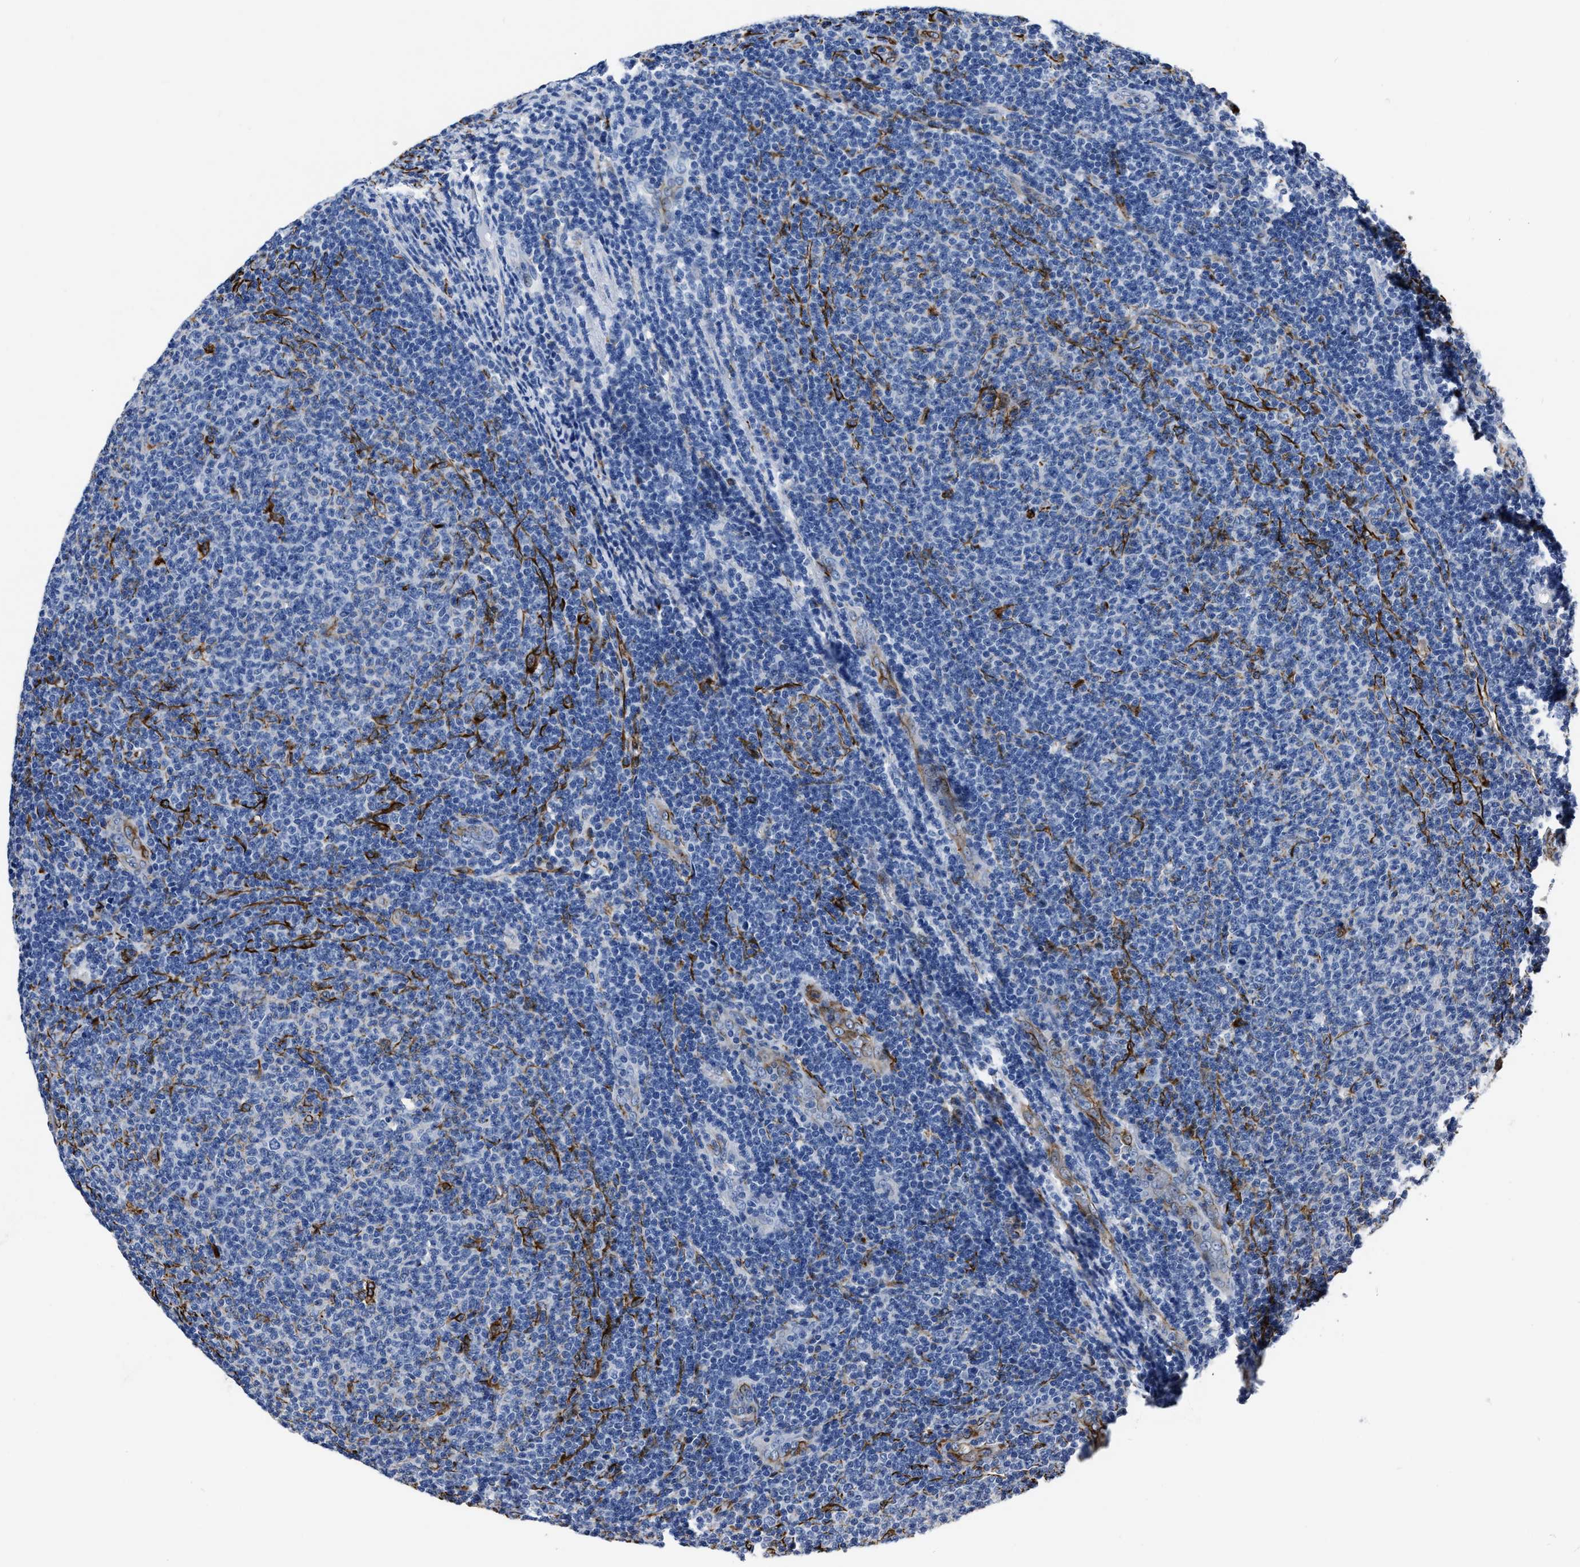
{"staining": {"intensity": "negative", "quantity": "none", "location": "none"}, "tissue": "lymphoma", "cell_type": "Tumor cells", "image_type": "cancer", "snomed": [{"axis": "morphology", "description": "Malignant lymphoma, non-Hodgkin's type, Low grade"}, {"axis": "topography", "description": "Lymph node"}], "caption": "Immunohistochemical staining of lymphoma demonstrates no significant positivity in tumor cells. Brightfield microscopy of IHC stained with DAB (3,3'-diaminobenzidine) (brown) and hematoxylin (blue), captured at high magnification.", "gene": "OR10G3", "patient": {"sex": "male", "age": 66}}